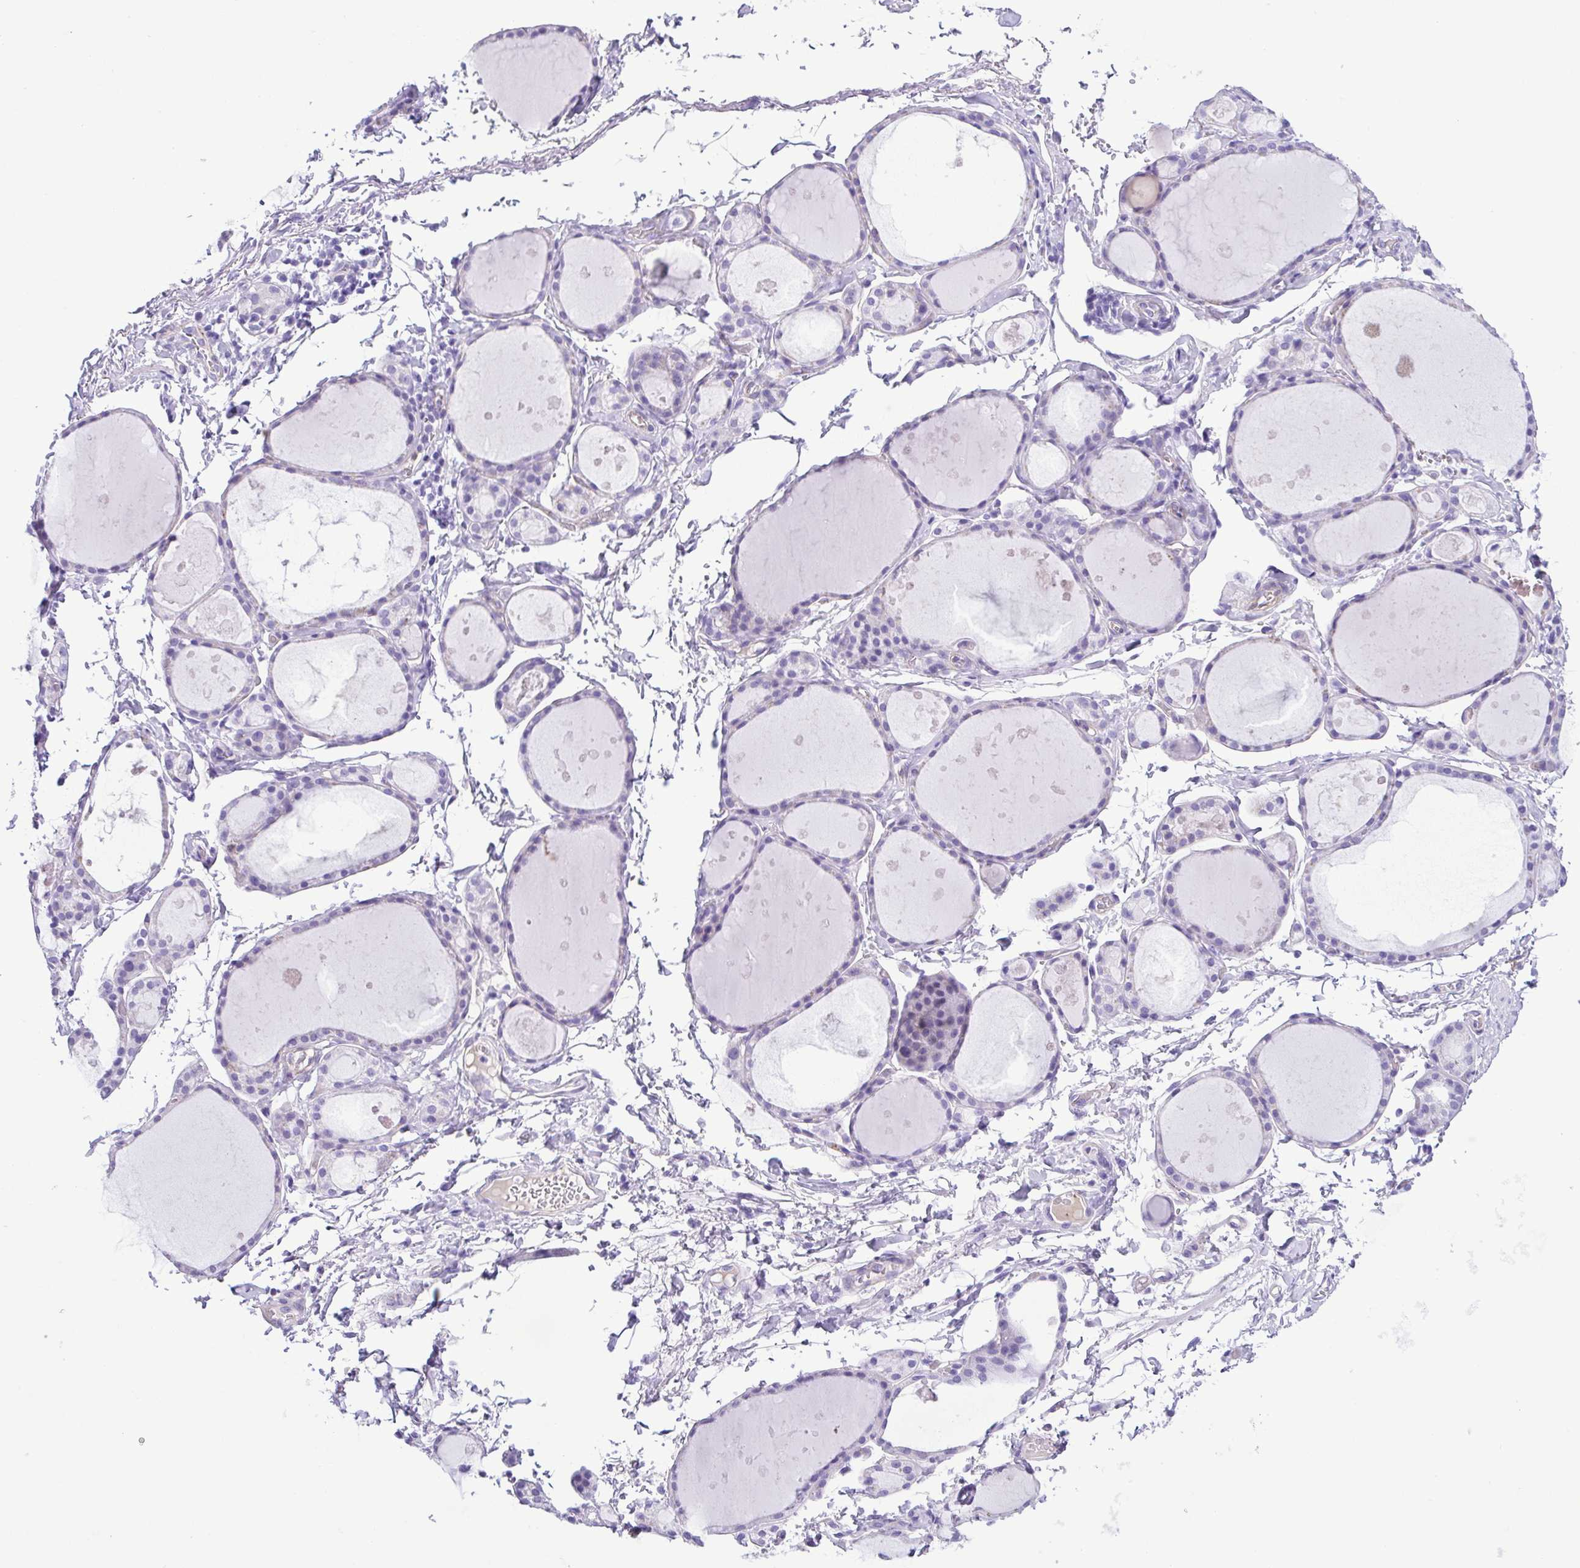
{"staining": {"intensity": "negative", "quantity": "none", "location": "none"}, "tissue": "thyroid gland", "cell_type": "Glandular cells", "image_type": "normal", "snomed": [{"axis": "morphology", "description": "Normal tissue, NOS"}, {"axis": "topography", "description": "Thyroid gland"}], "caption": "Glandular cells show no significant protein positivity in benign thyroid gland.", "gene": "CYP11B1", "patient": {"sex": "male", "age": 68}}